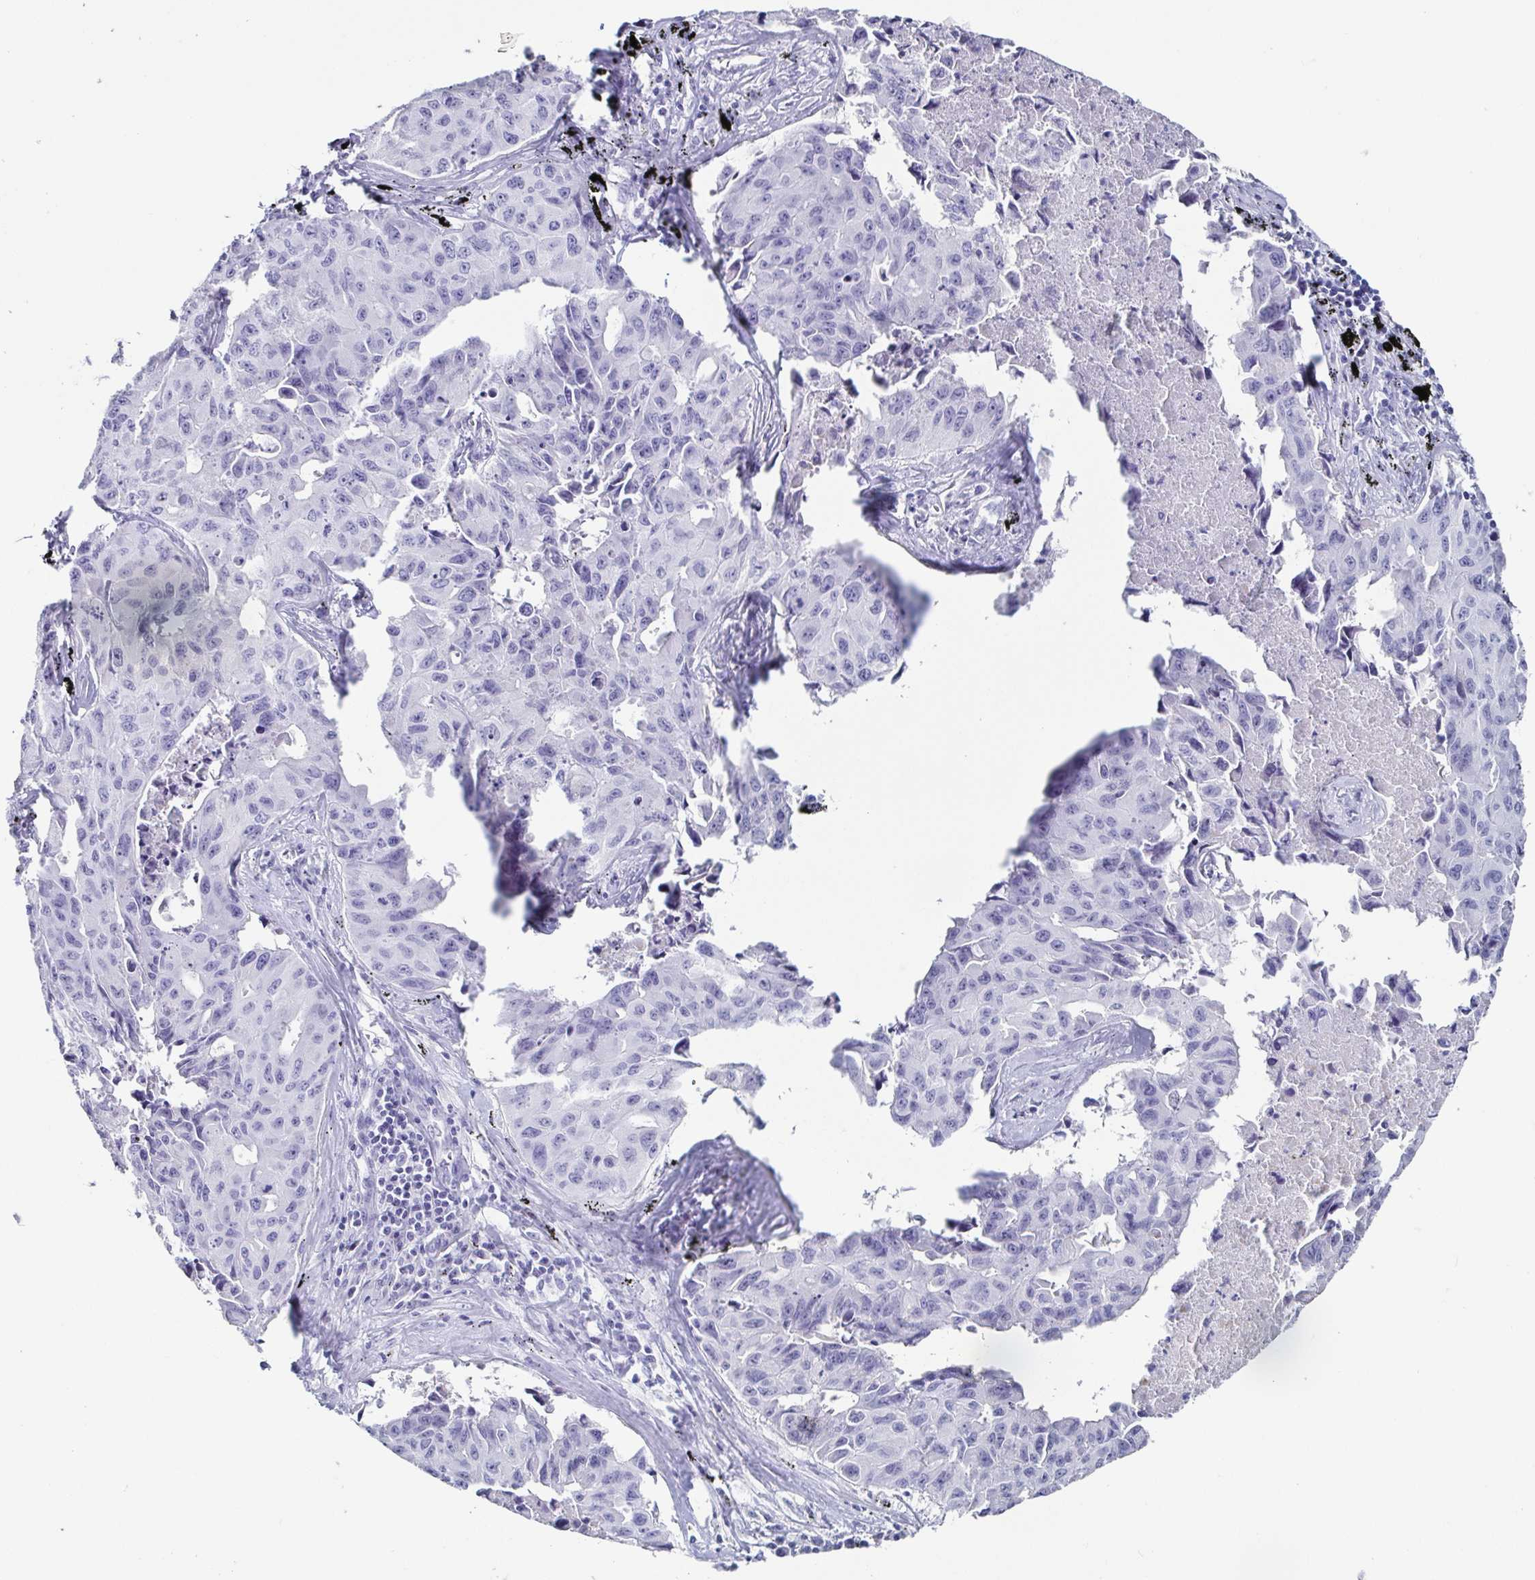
{"staining": {"intensity": "negative", "quantity": "none", "location": "none"}, "tissue": "lung cancer", "cell_type": "Tumor cells", "image_type": "cancer", "snomed": [{"axis": "morphology", "description": "Adenocarcinoma, NOS"}, {"axis": "topography", "description": "Lymph node"}, {"axis": "topography", "description": "Lung"}], "caption": "This micrograph is of lung cancer (adenocarcinoma) stained with immunohistochemistry (IHC) to label a protein in brown with the nuclei are counter-stained blue. There is no staining in tumor cells.", "gene": "TNNT2", "patient": {"sex": "male", "age": 64}}